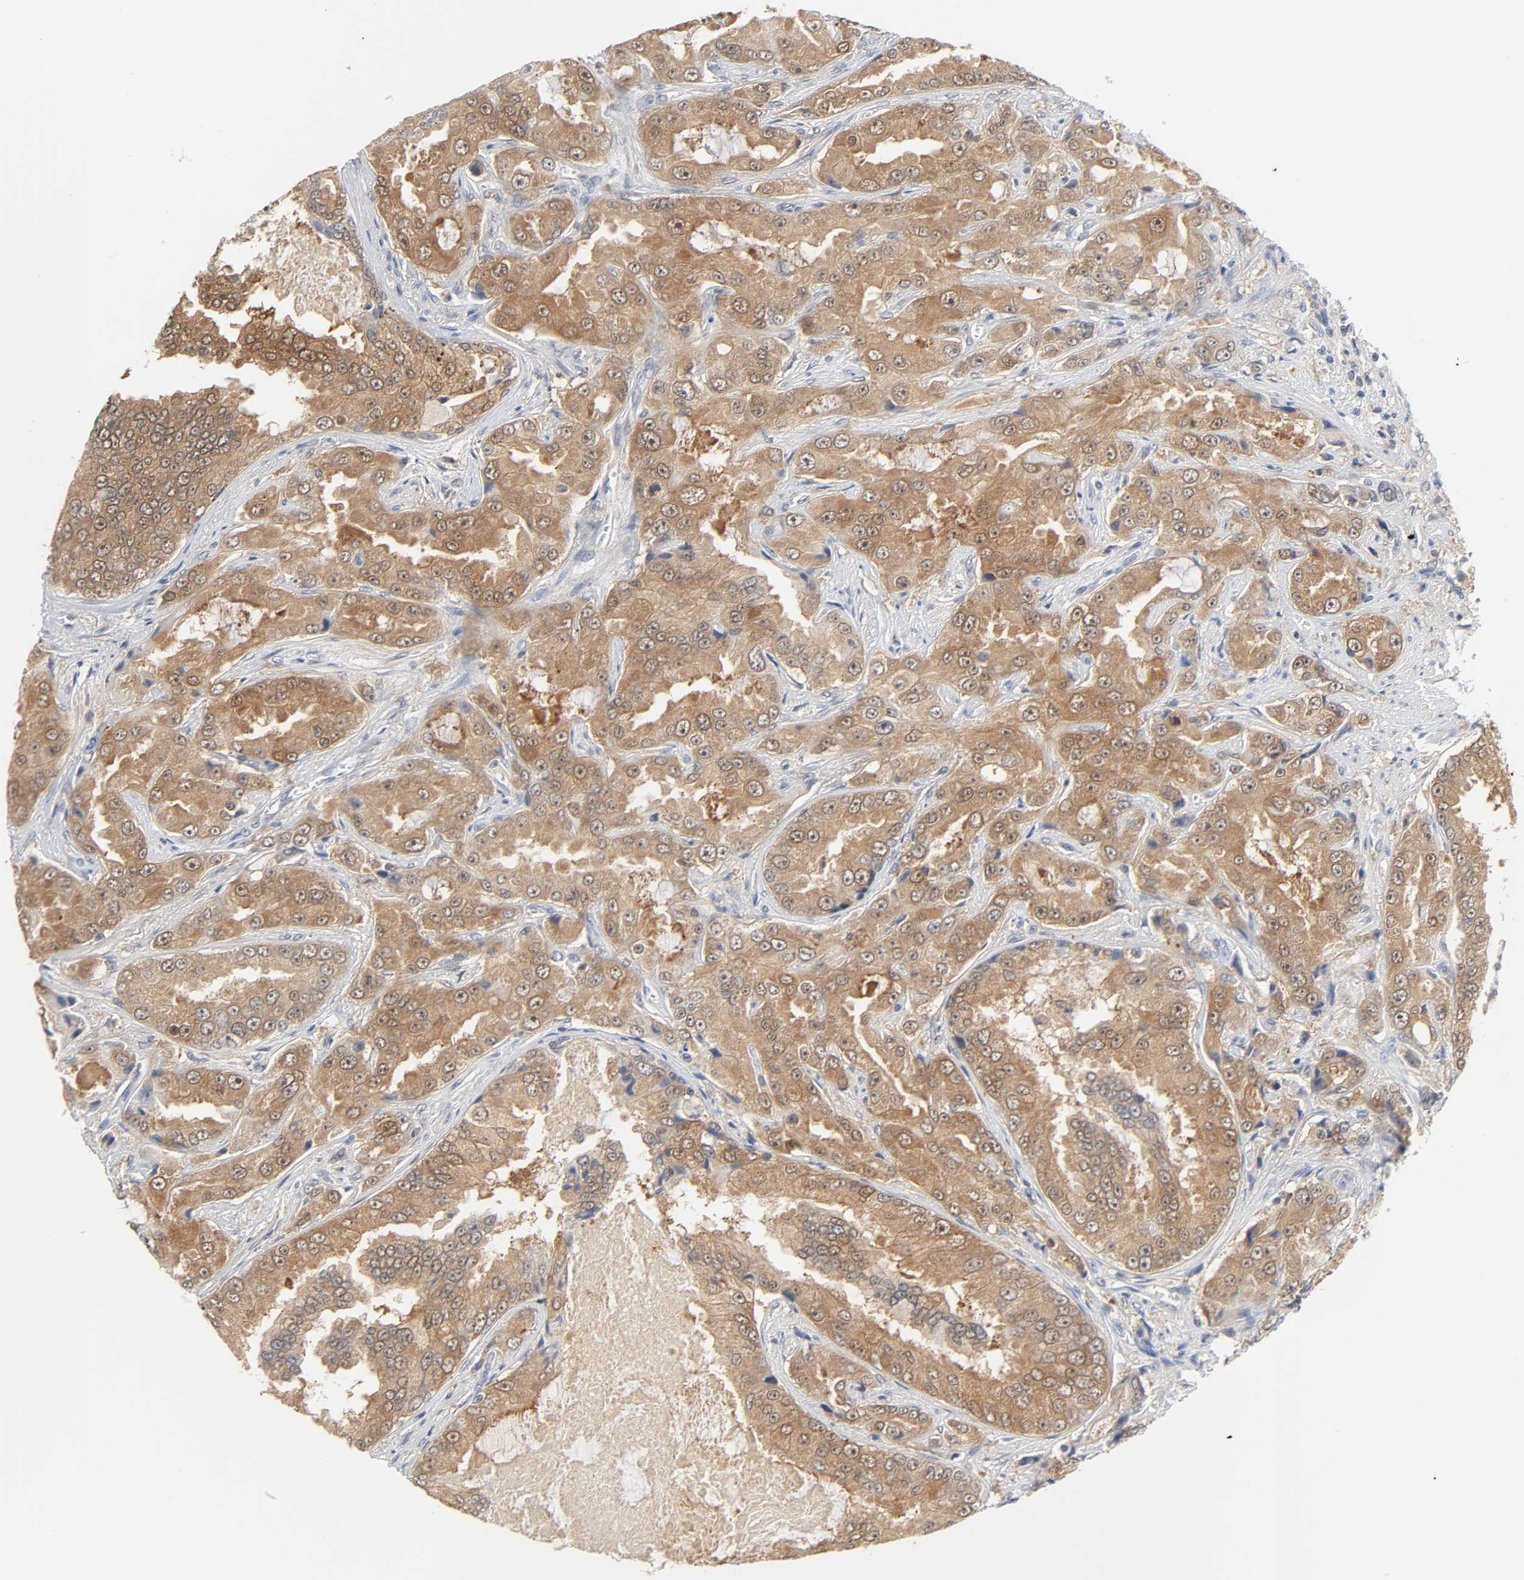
{"staining": {"intensity": "moderate", "quantity": ">75%", "location": "cytoplasmic/membranous"}, "tissue": "prostate cancer", "cell_type": "Tumor cells", "image_type": "cancer", "snomed": [{"axis": "morphology", "description": "Adenocarcinoma, High grade"}, {"axis": "topography", "description": "Prostate"}], "caption": "Prostate cancer (high-grade adenocarcinoma) was stained to show a protein in brown. There is medium levels of moderate cytoplasmic/membranous staining in approximately >75% of tumor cells. (DAB (3,3'-diaminobenzidine) IHC, brown staining for protein, blue staining for nuclei).", "gene": "MIF", "patient": {"sex": "male", "age": 73}}